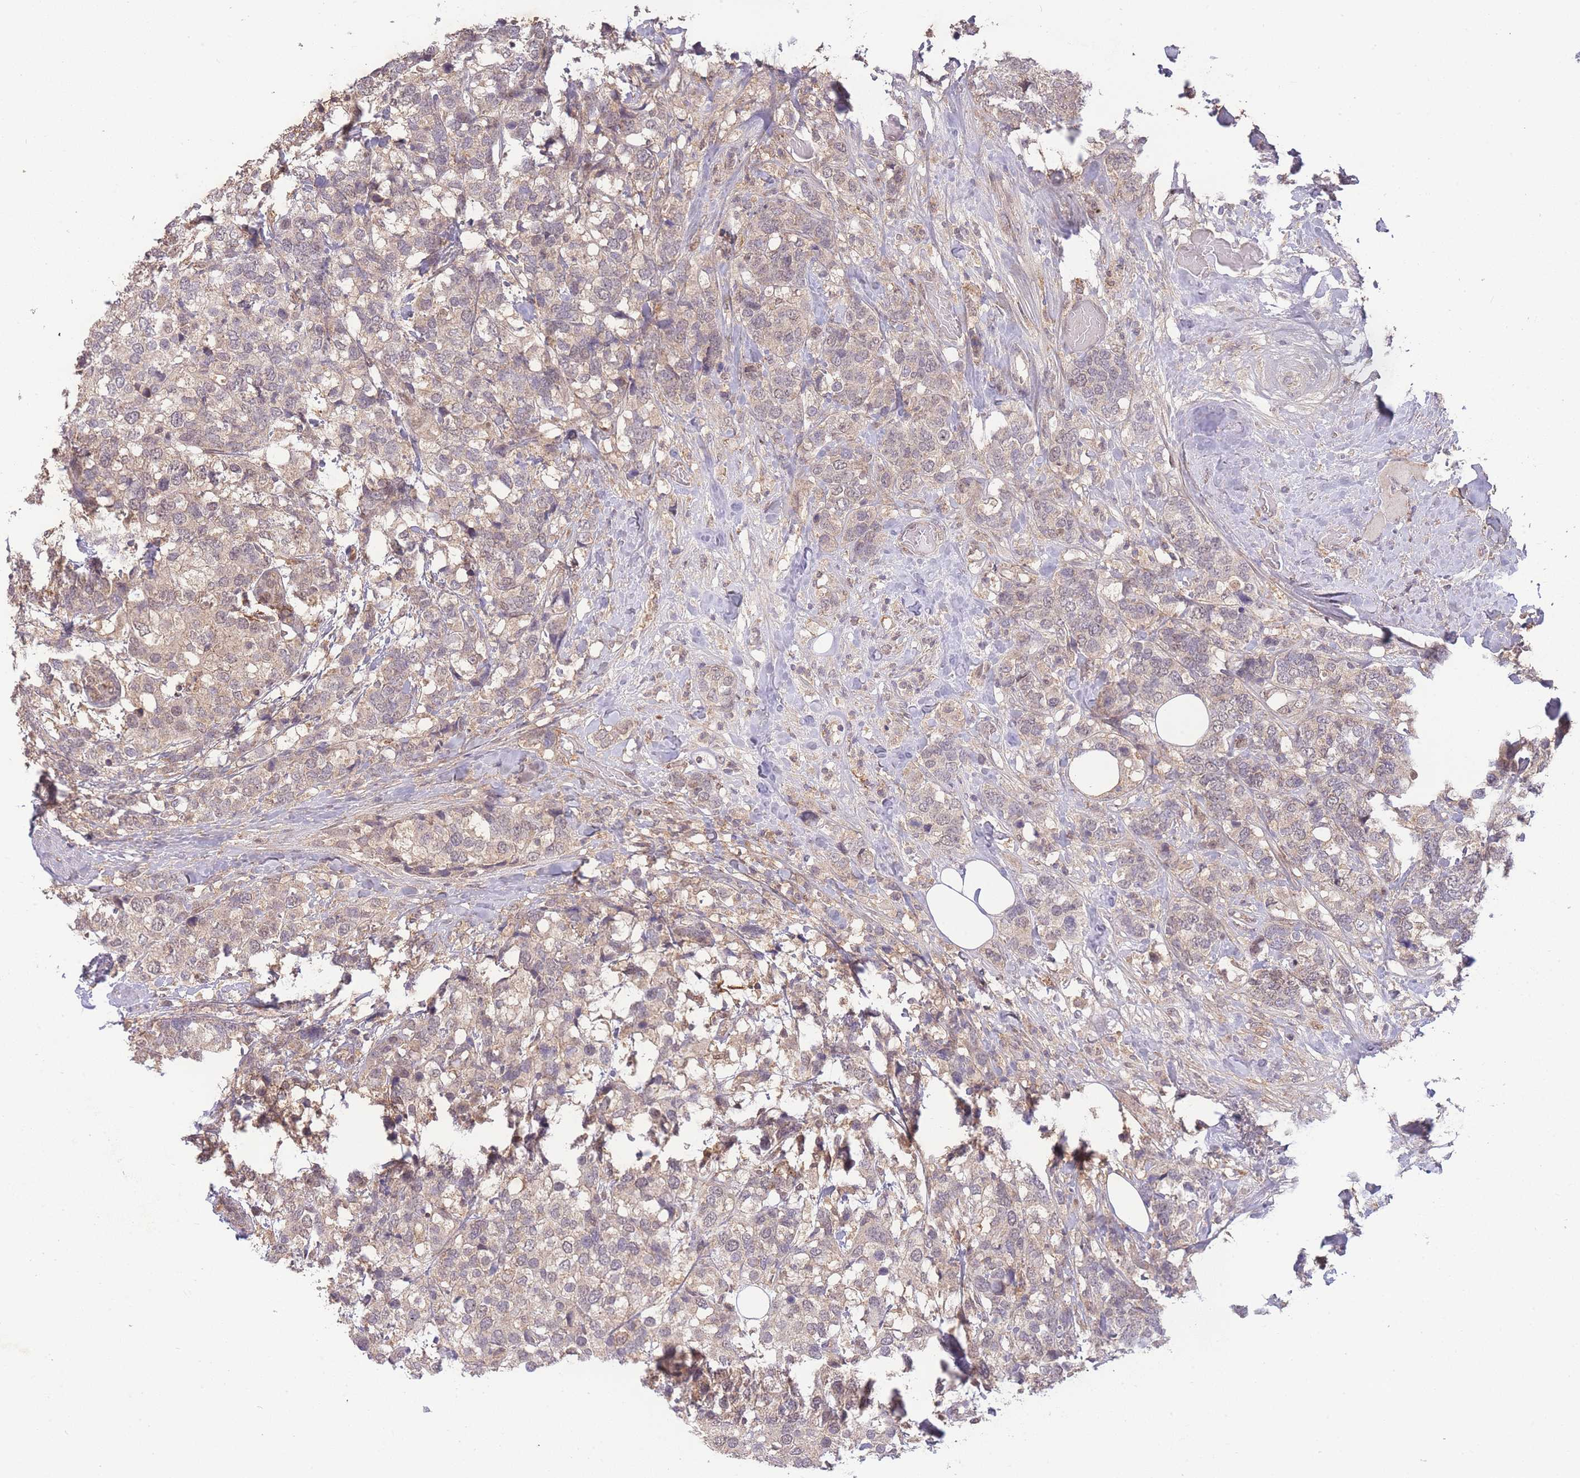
{"staining": {"intensity": "weak", "quantity": "<25%", "location": "cytoplasmic/membranous,nuclear"}, "tissue": "breast cancer", "cell_type": "Tumor cells", "image_type": "cancer", "snomed": [{"axis": "morphology", "description": "Lobular carcinoma"}, {"axis": "topography", "description": "Breast"}], "caption": "Micrograph shows no protein staining in tumor cells of breast cancer (lobular carcinoma) tissue. (IHC, brightfield microscopy, high magnification).", "gene": "RNF144B", "patient": {"sex": "female", "age": 59}}